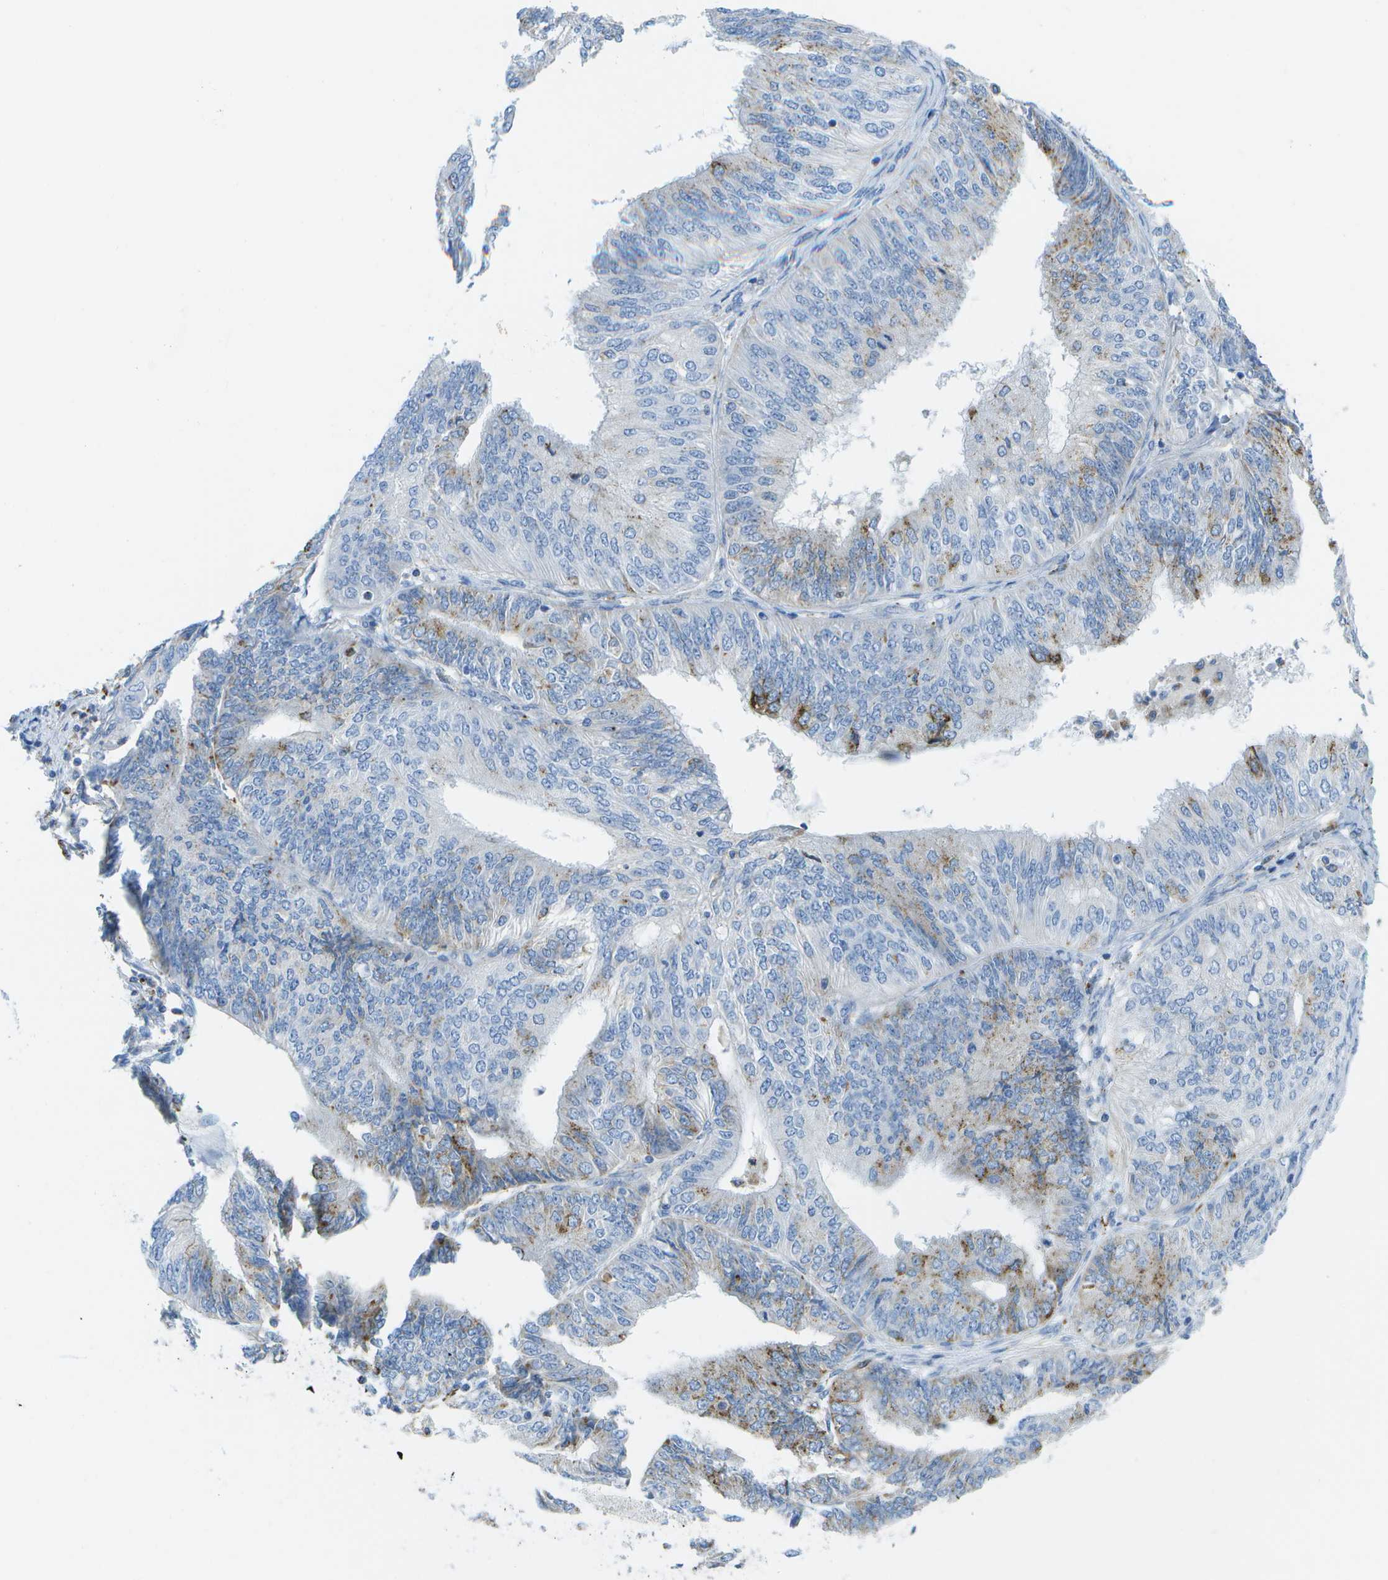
{"staining": {"intensity": "moderate", "quantity": "<25%", "location": "cytoplasmic/membranous"}, "tissue": "endometrial cancer", "cell_type": "Tumor cells", "image_type": "cancer", "snomed": [{"axis": "morphology", "description": "Adenocarcinoma, NOS"}, {"axis": "topography", "description": "Endometrium"}], "caption": "A low amount of moderate cytoplasmic/membranous staining is present in approximately <25% of tumor cells in endometrial cancer tissue.", "gene": "PRCP", "patient": {"sex": "female", "age": 58}}